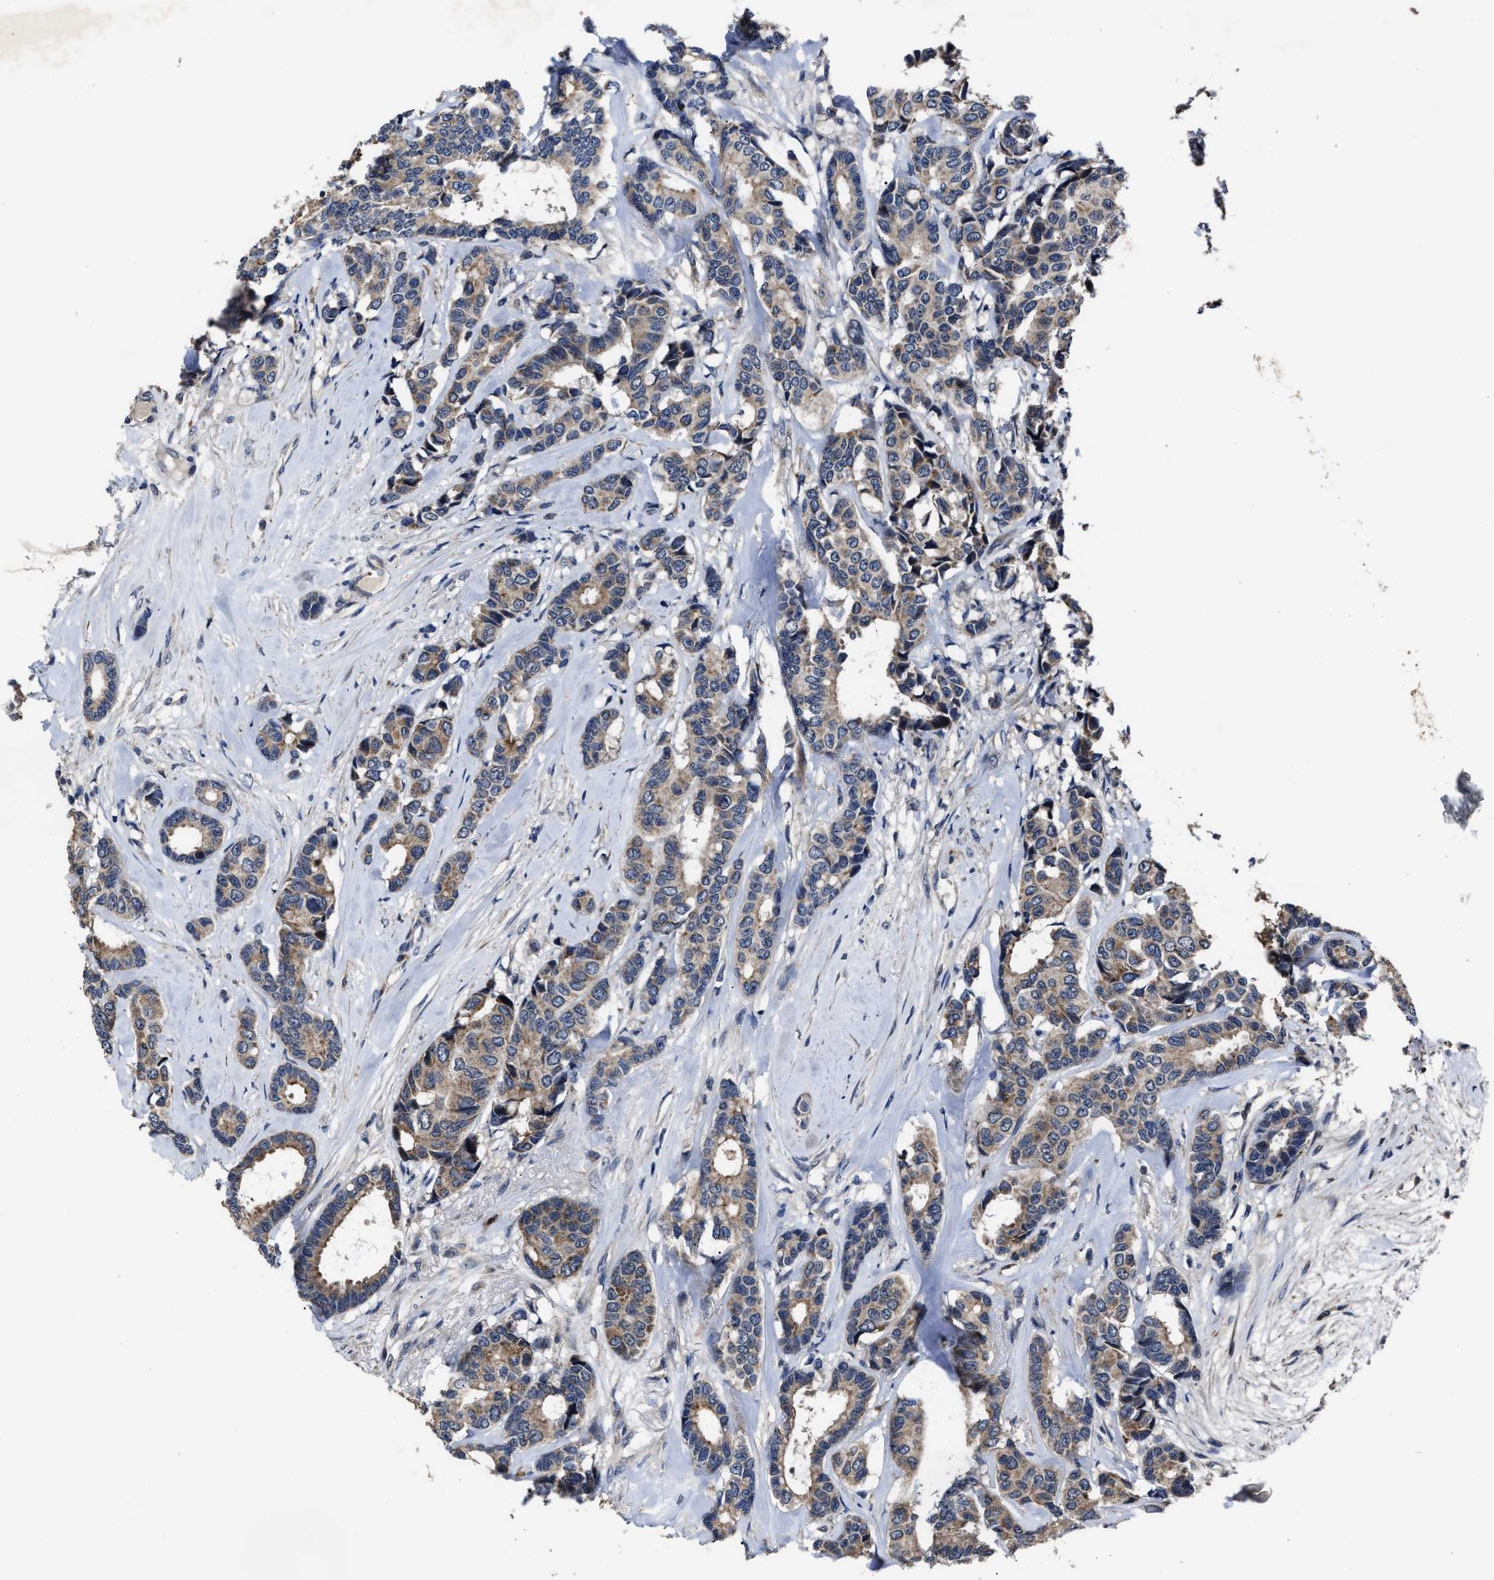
{"staining": {"intensity": "moderate", "quantity": ">75%", "location": "cytoplasmic/membranous"}, "tissue": "breast cancer", "cell_type": "Tumor cells", "image_type": "cancer", "snomed": [{"axis": "morphology", "description": "Duct carcinoma"}, {"axis": "topography", "description": "Breast"}], "caption": "Protein expression analysis of breast cancer (infiltrating ductal carcinoma) shows moderate cytoplasmic/membranous positivity in about >75% of tumor cells.", "gene": "RSBN1L", "patient": {"sex": "female", "age": 87}}